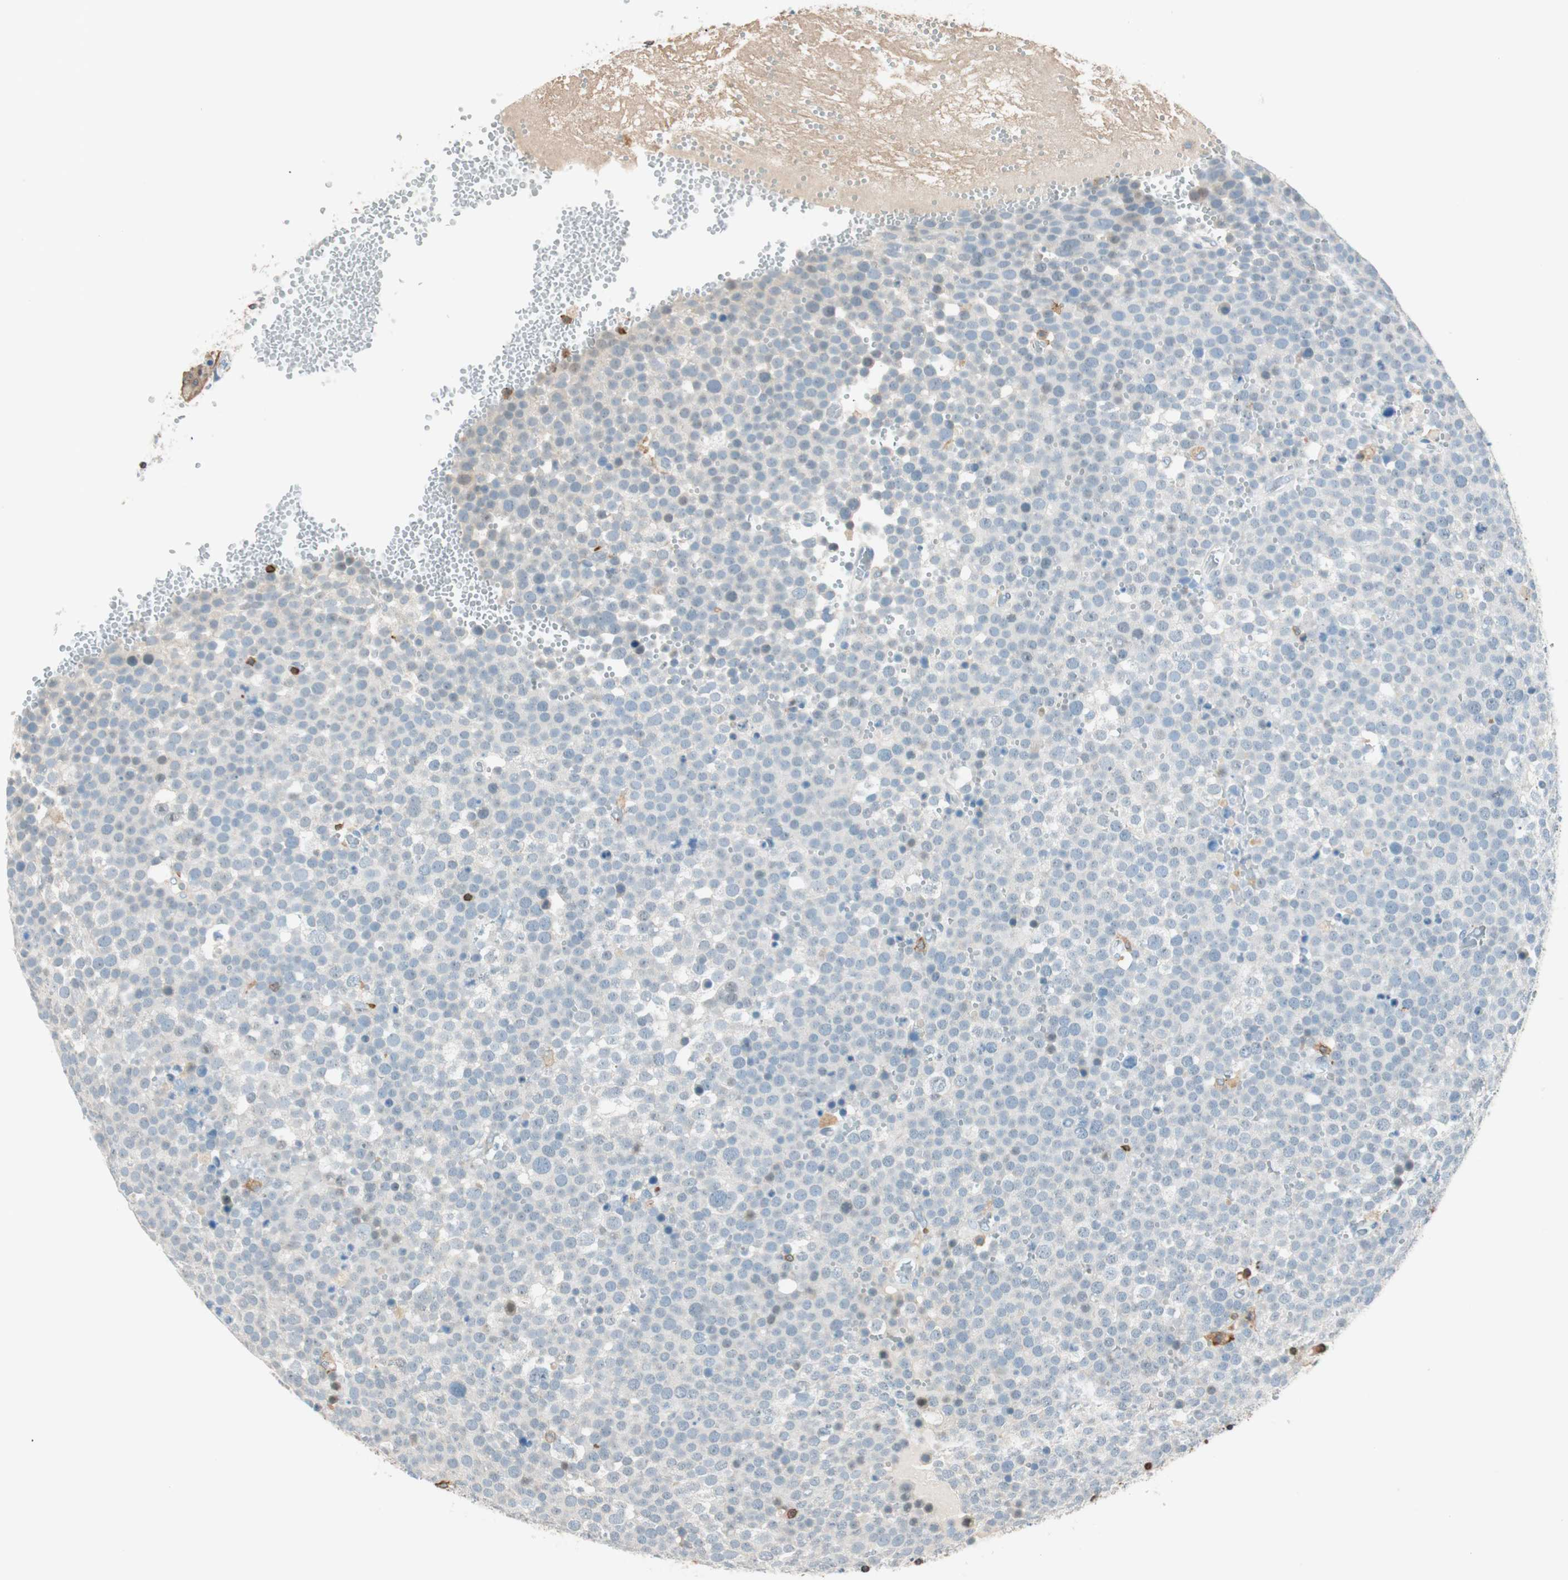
{"staining": {"intensity": "negative", "quantity": "none", "location": "none"}, "tissue": "testis cancer", "cell_type": "Tumor cells", "image_type": "cancer", "snomed": [{"axis": "morphology", "description": "Seminoma, NOS"}, {"axis": "topography", "description": "Testis"}], "caption": "Immunohistochemical staining of testis cancer exhibits no significant staining in tumor cells.", "gene": "HPGD", "patient": {"sex": "male", "age": 71}}